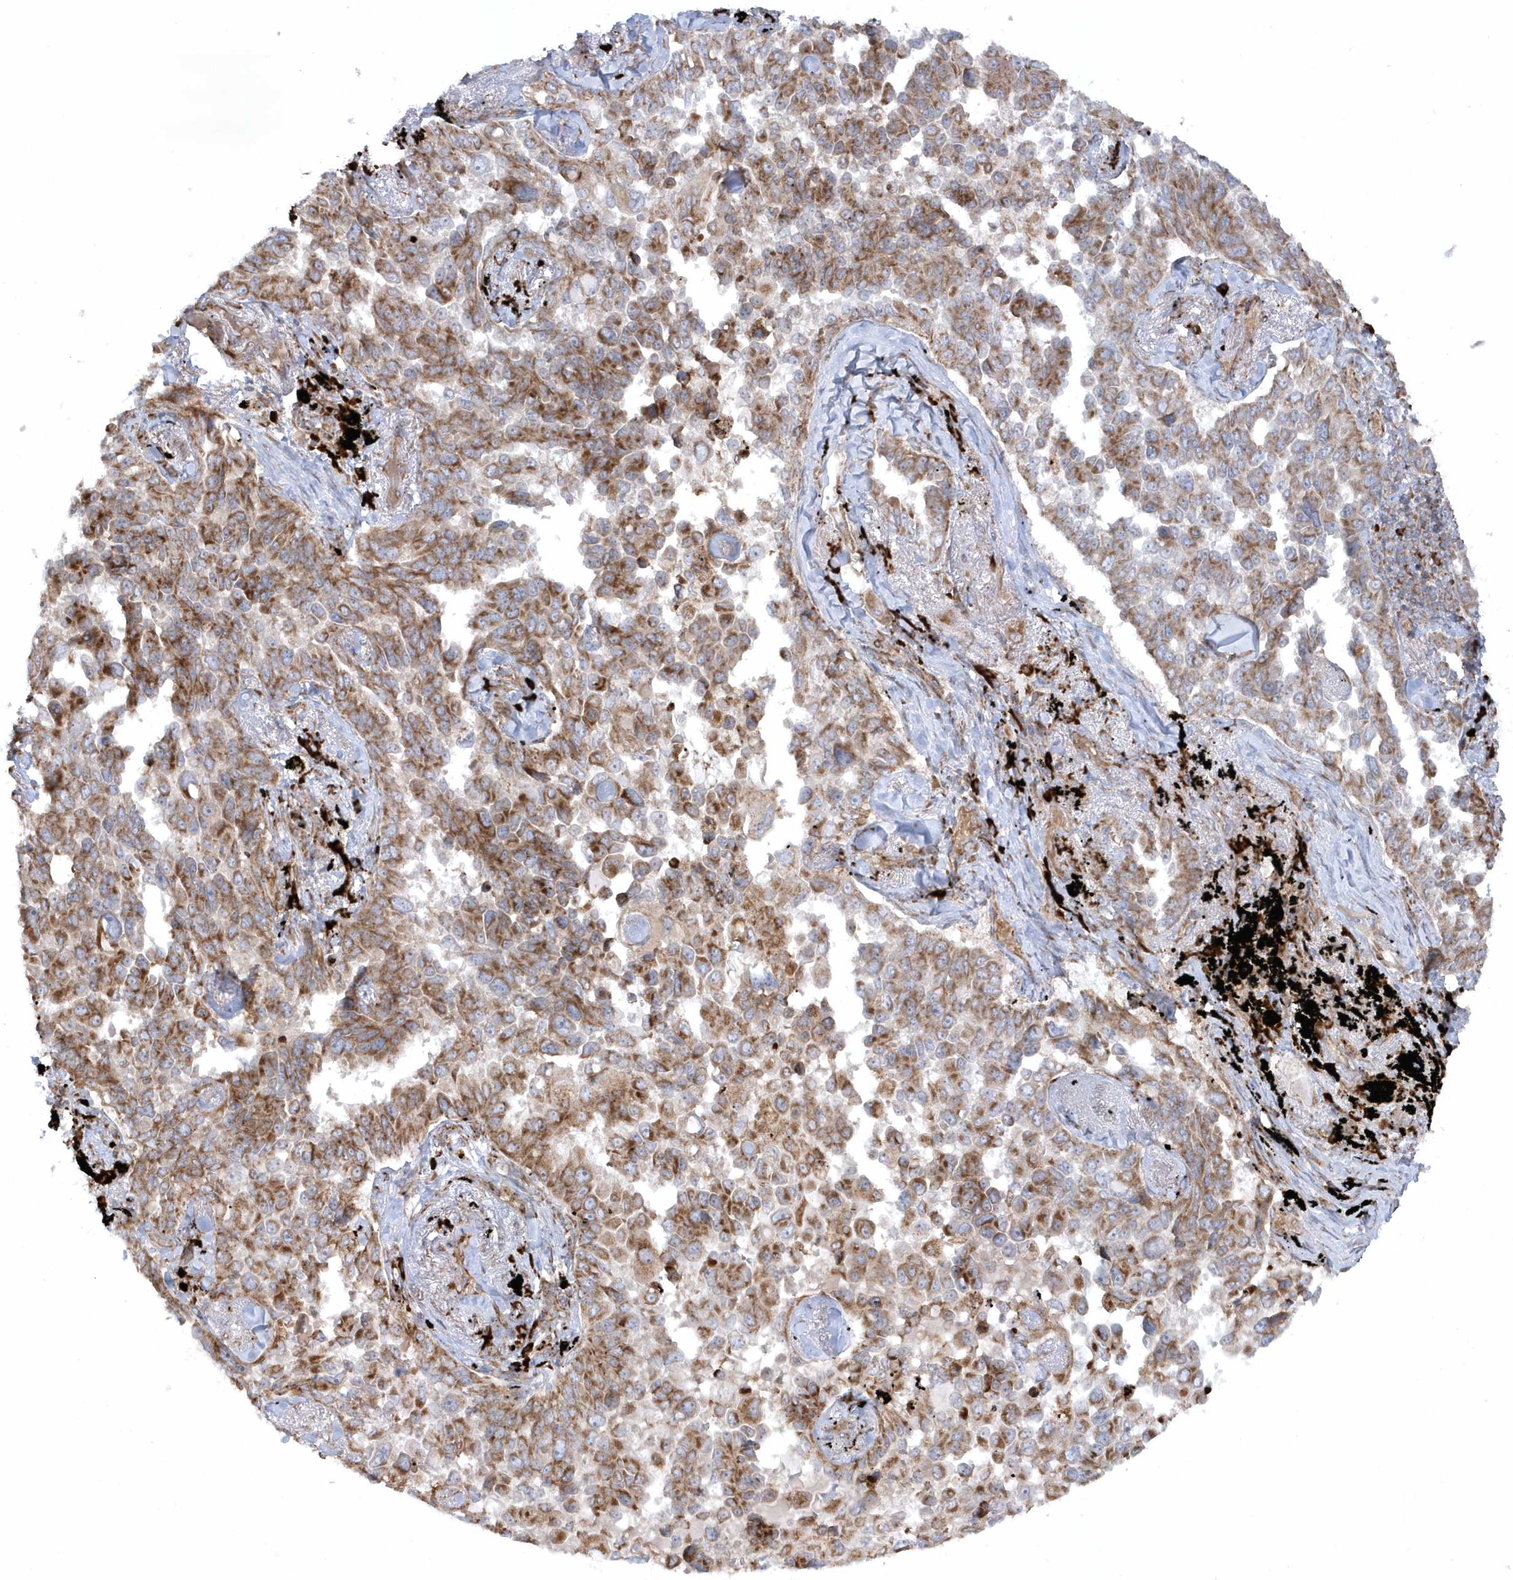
{"staining": {"intensity": "moderate", "quantity": ">75%", "location": "cytoplasmic/membranous"}, "tissue": "lung cancer", "cell_type": "Tumor cells", "image_type": "cancer", "snomed": [{"axis": "morphology", "description": "Adenocarcinoma, NOS"}, {"axis": "topography", "description": "Lung"}], "caption": "Tumor cells show medium levels of moderate cytoplasmic/membranous expression in approximately >75% of cells in adenocarcinoma (lung).", "gene": "SH3BP2", "patient": {"sex": "female", "age": 67}}